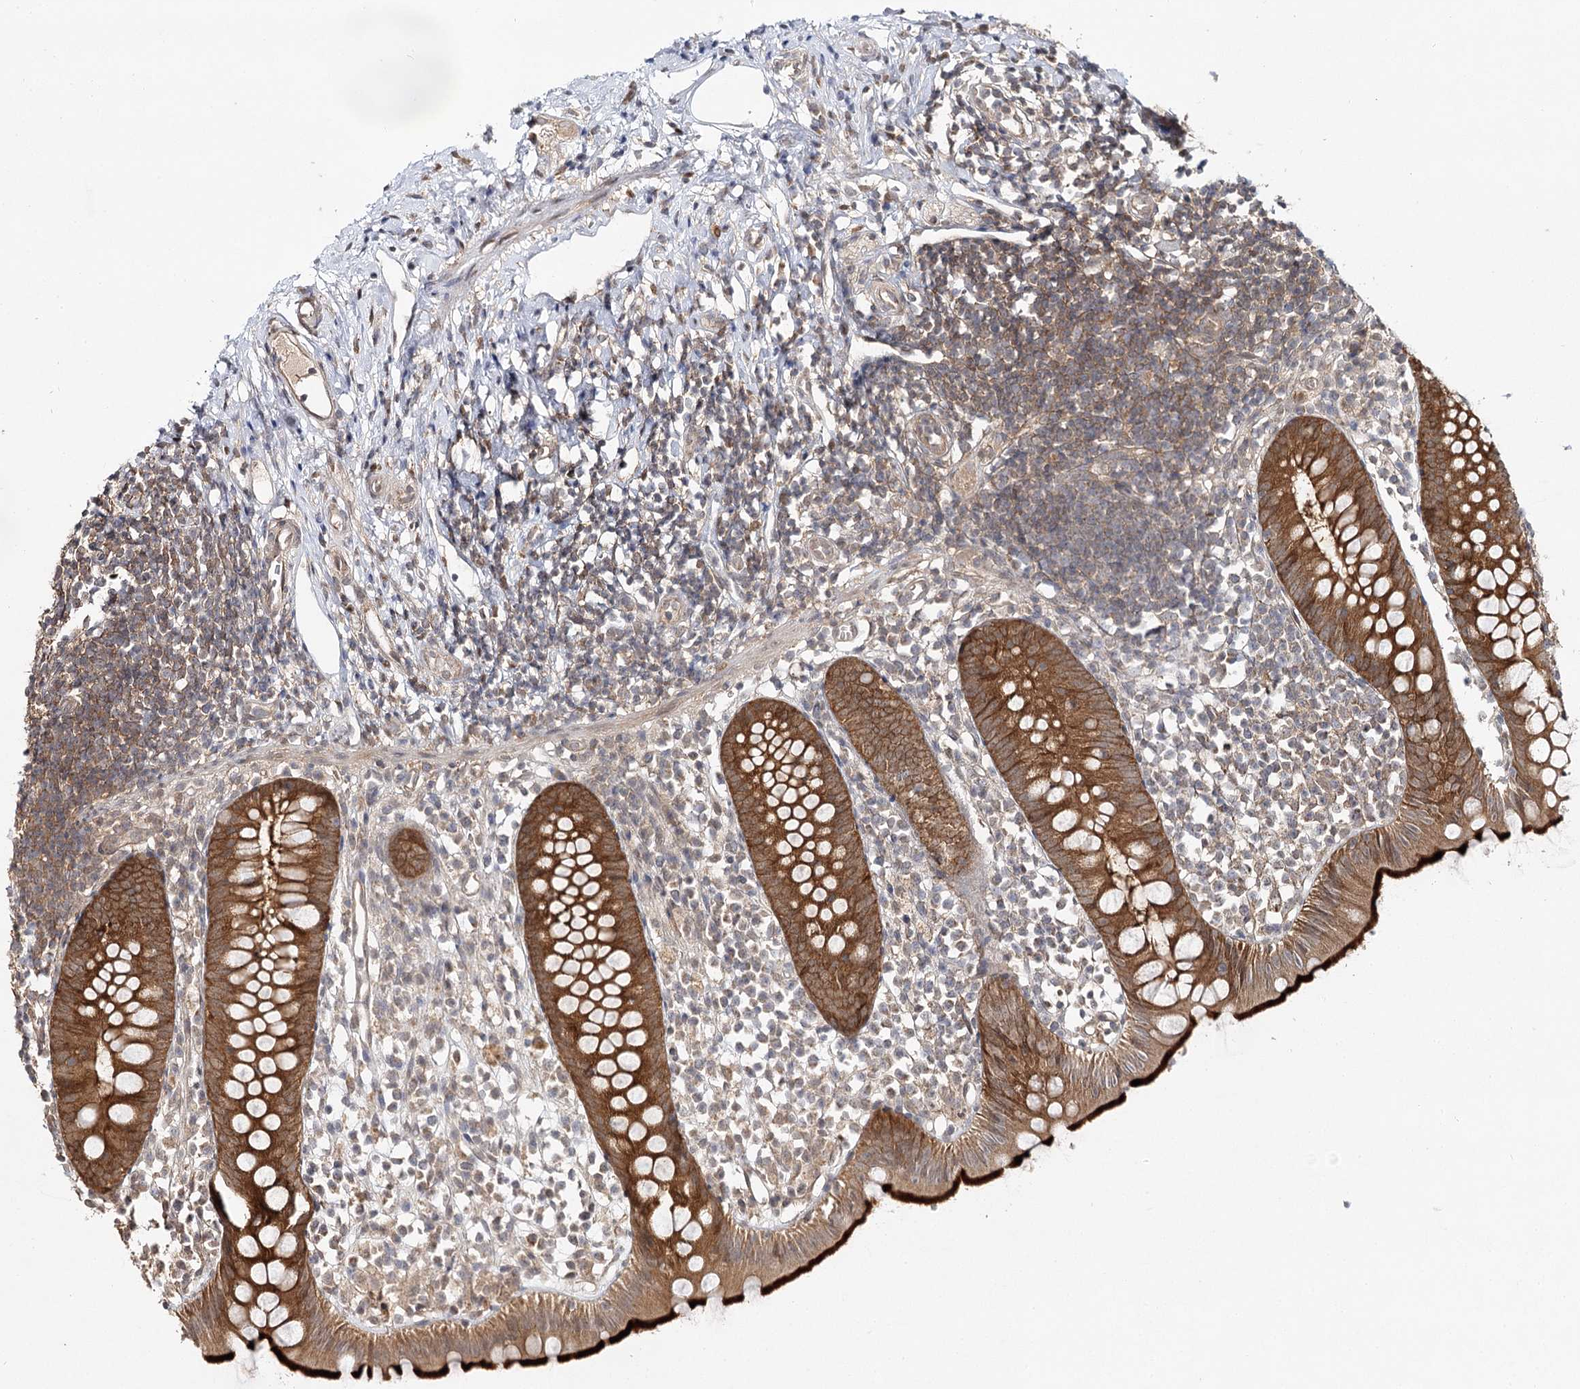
{"staining": {"intensity": "strong", "quantity": ">75%", "location": "cytoplasmic/membranous"}, "tissue": "appendix", "cell_type": "Glandular cells", "image_type": "normal", "snomed": [{"axis": "morphology", "description": "Normal tissue, NOS"}, {"axis": "topography", "description": "Appendix"}], "caption": "IHC of benign appendix shows high levels of strong cytoplasmic/membranous staining in approximately >75% of glandular cells.", "gene": "INPP4B", "patient": {"sex": "female", "age": 20}}